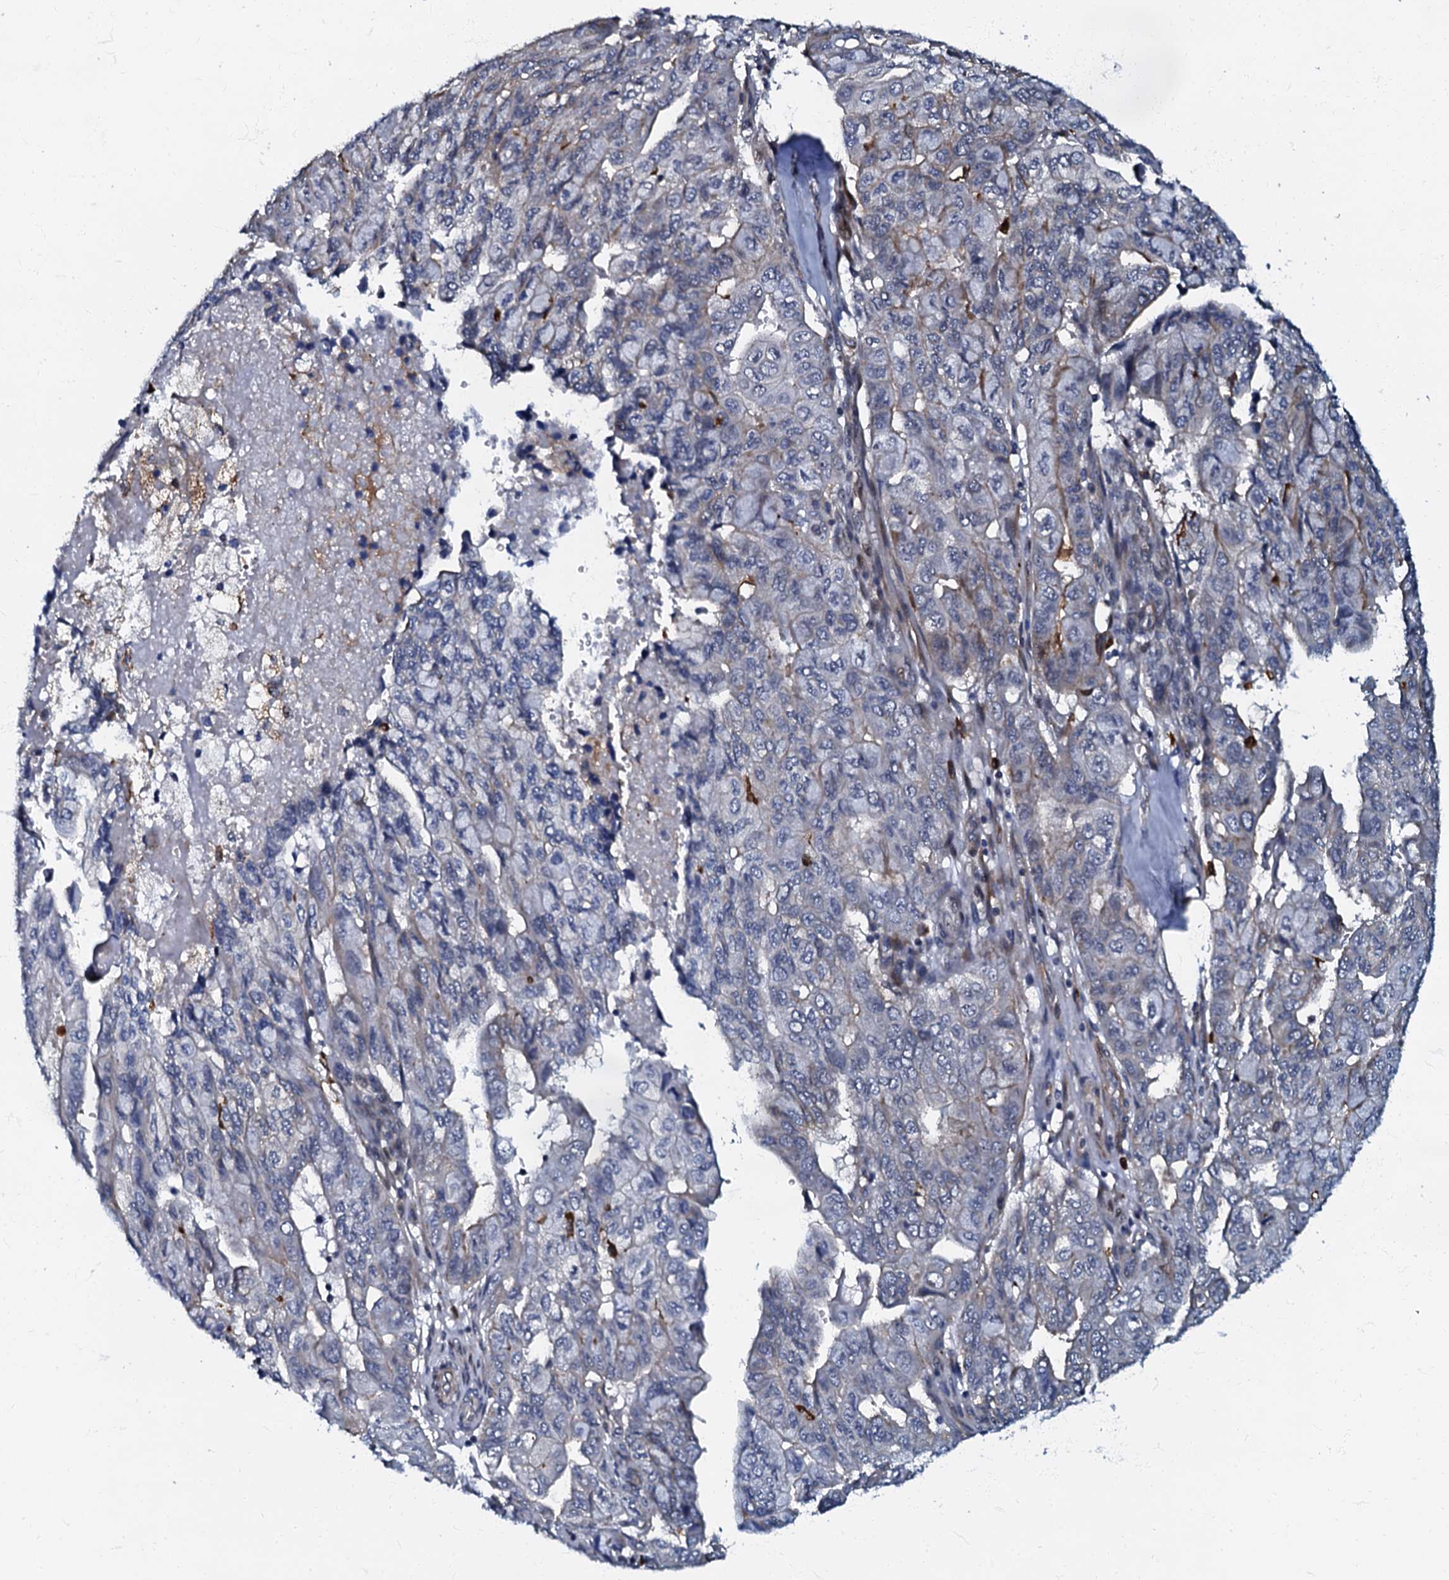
{"staining": {"intensity": "negative", "quantity": "none", "location": "none"}, "tissue": "pancreatic cancer", "cell_type": "Tumor cells", "image_type": "cancer", "snomed": [{"axis": "morphology", "description": "Adenocarcinoma, NOS"}, {"axis": "topography", "description": "Pancreas"}], "caption": "An immunohistochemistry (IHC) photomicrograph of pancreatic adenocarcinoma is shown. There is no staining in tumor cells of pancreatic adenocarcinoma.", "gene": "OLAH", "patient": {"sex": "male", "age": 51}}